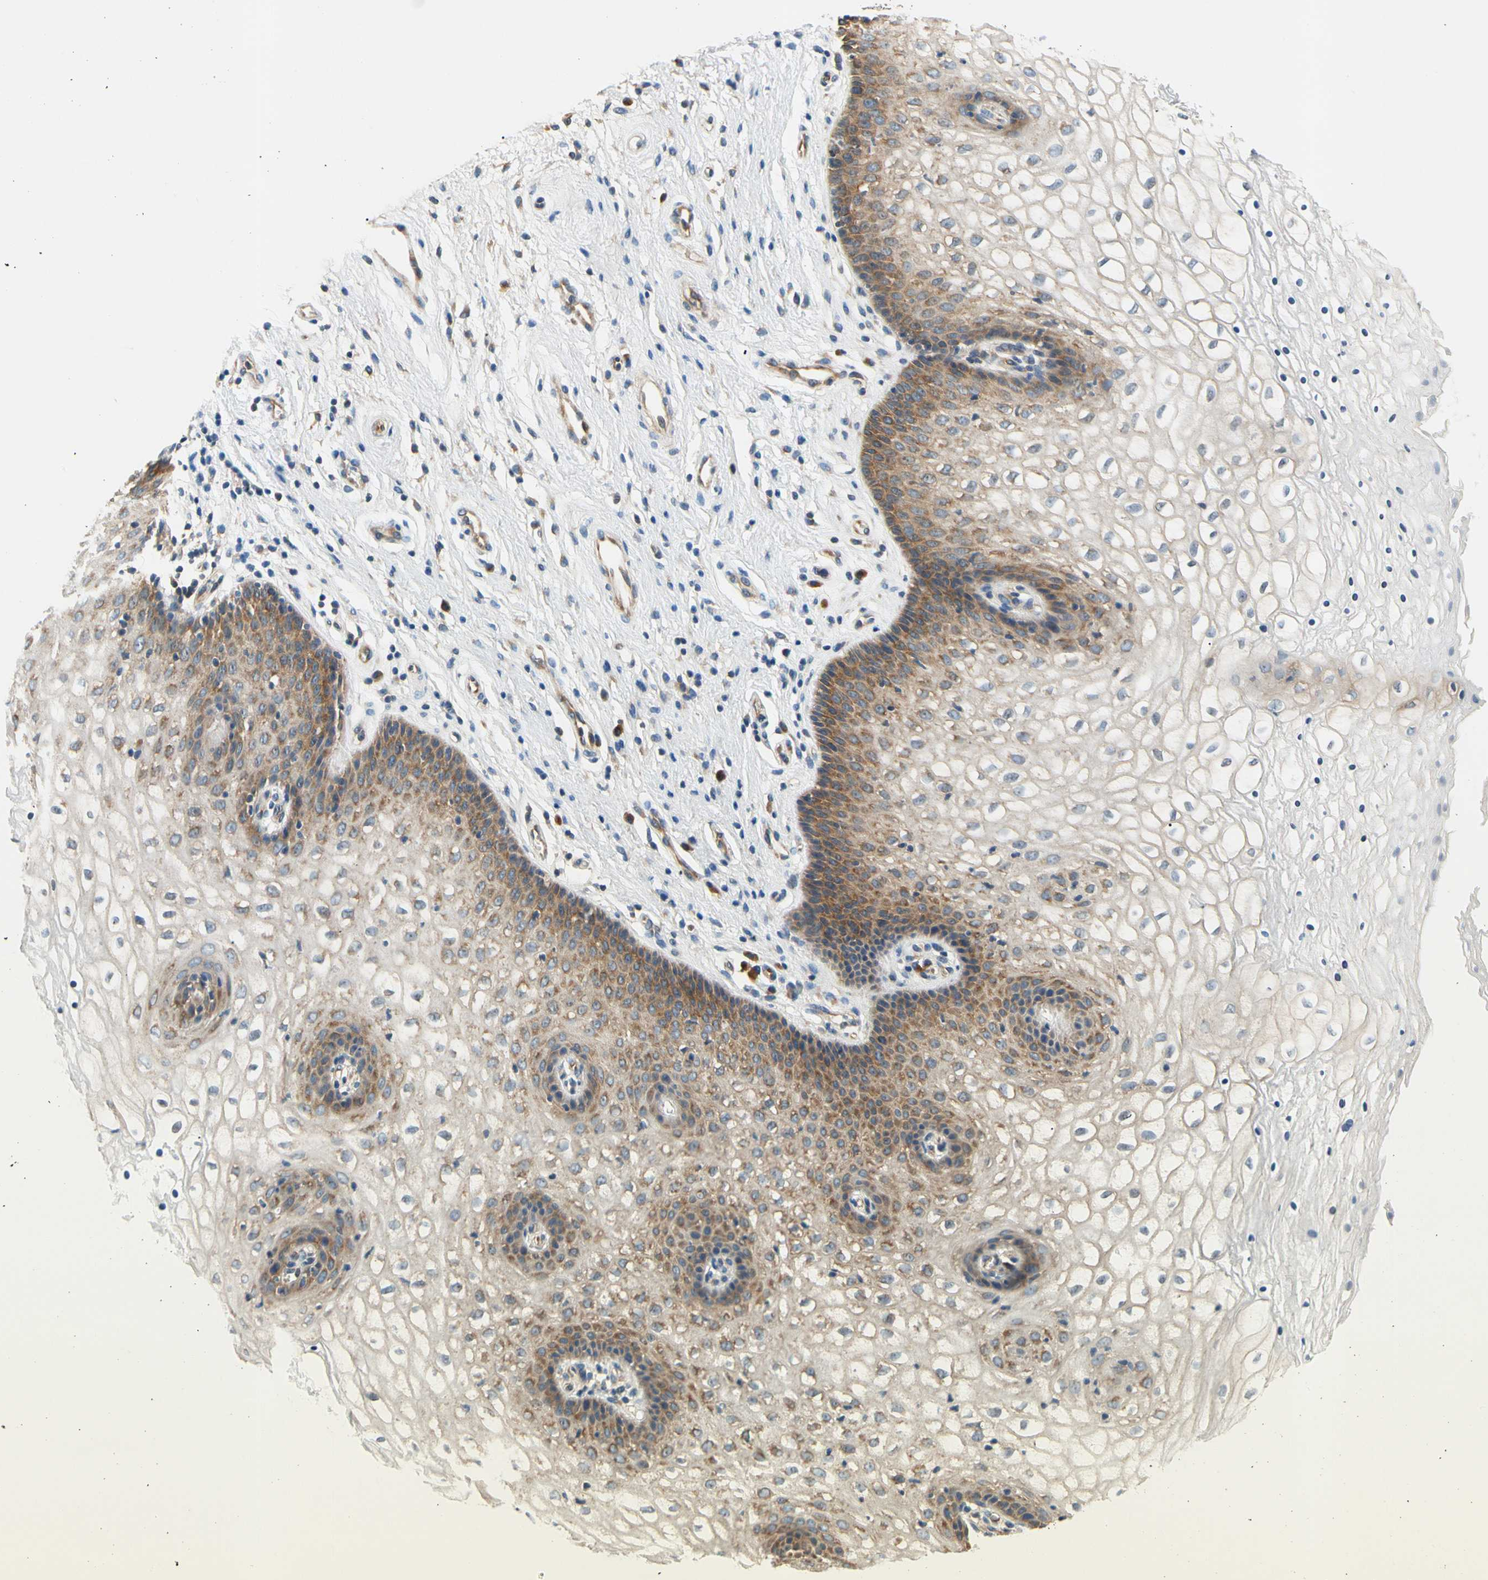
{"staining": {"intensity": "moderate", "quantity": "25%-75%", "location": "cytoplasmic/membranous"}, "tissue": "vagina", "cell_type": "Squamous epithelial cells", "image_type": "normal", "snomed": [{"axis": "morphology", "description": "Normal tissue, NOS"}, {"axis": "topography", "description": "Vagina"}], "caption": "Immunohistochemical staining of benign human vagina exhibits medium levels of moderate cytoplasmic/membranous expression in approximately 25%-75% of squamous epithelial cells. (DAB (3,3'-diaminobenzidine) IHC with brightfield microscopy, high magnification).", "gene": "LRRC47", "patient": {"sex": "female", "age": 34}}